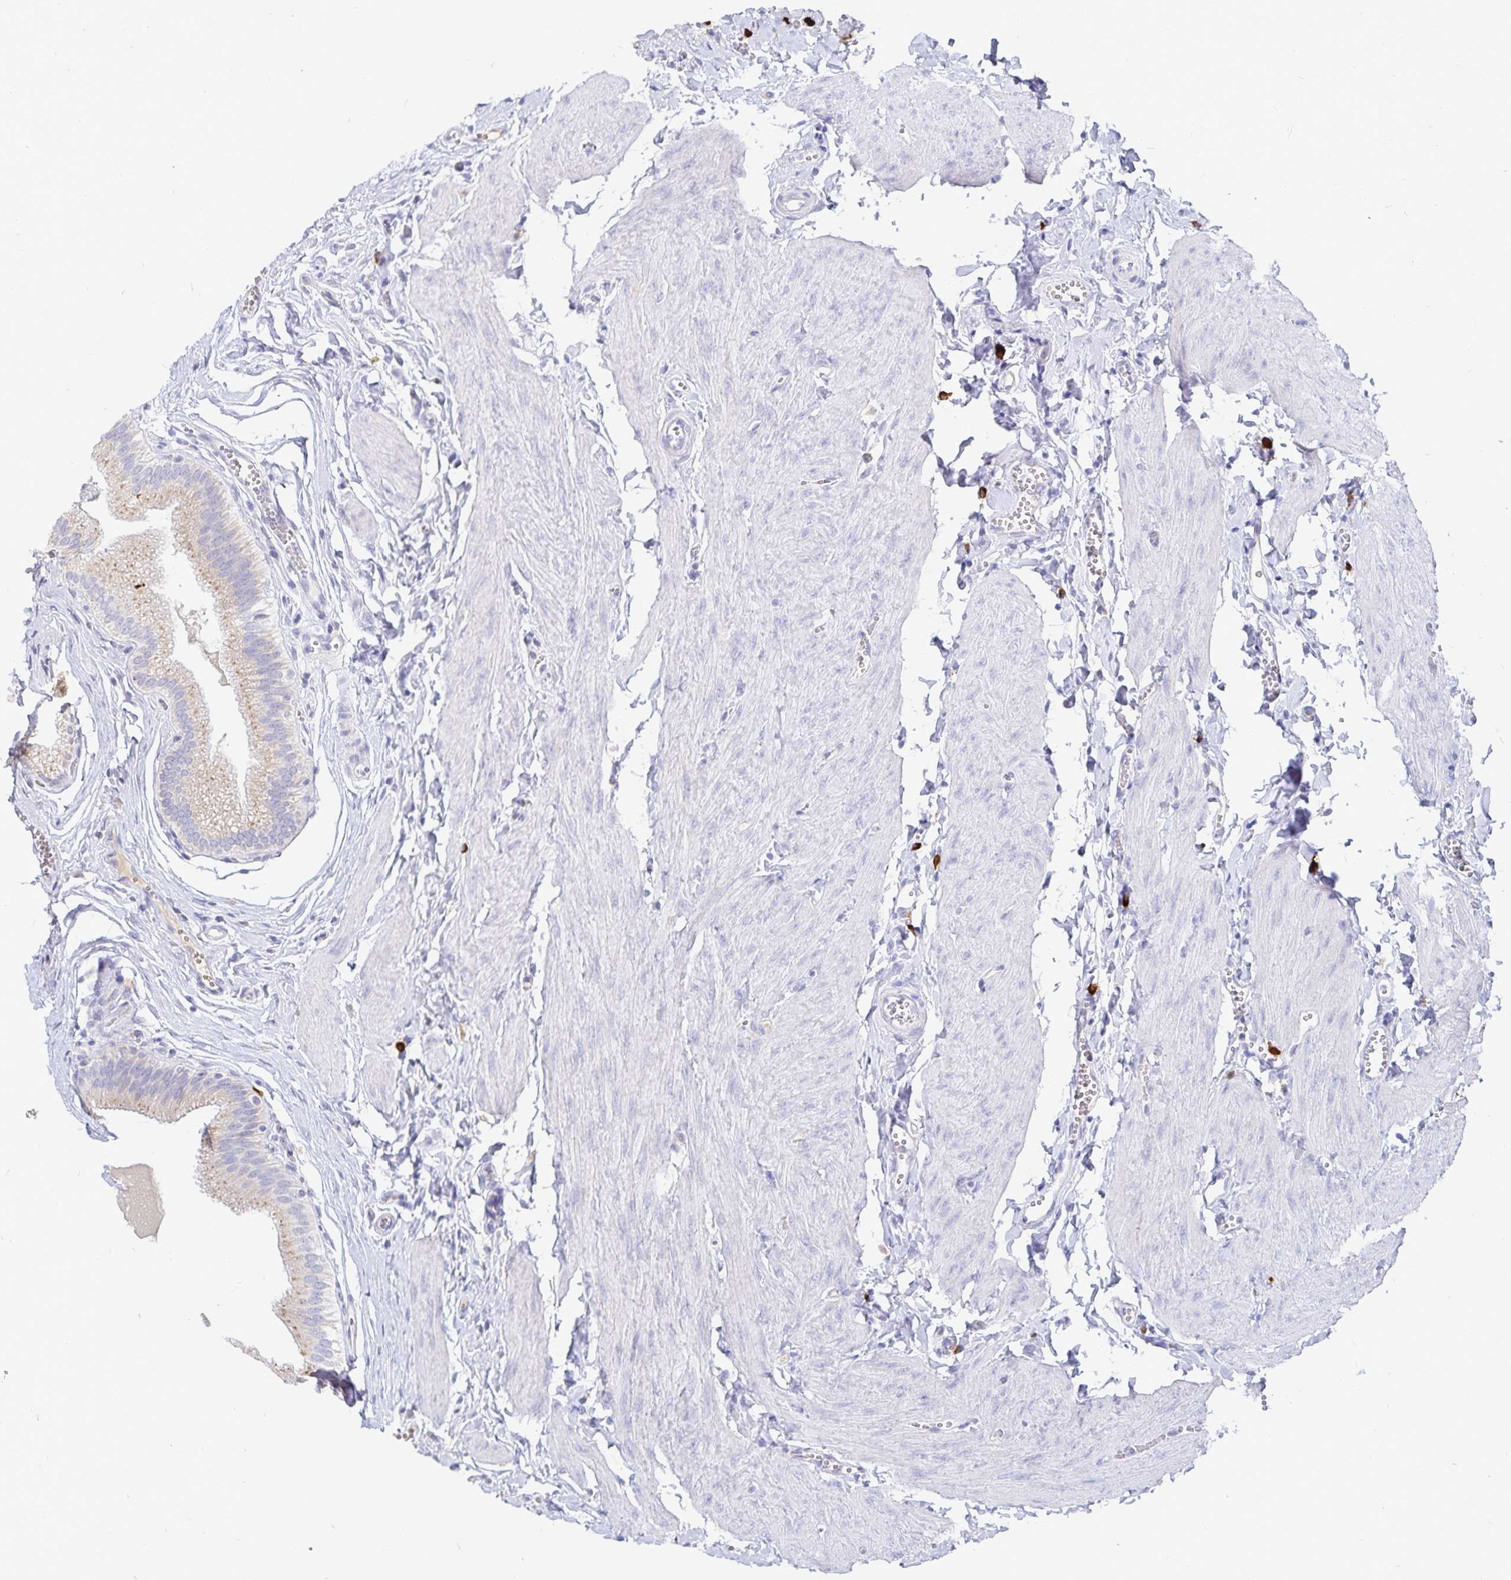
{"staining": {"intensity": "moderate", "quantity": "25%-75%", "location": "cytoplasmic/membranous"}, "tissue": "gallbladder", "cell_type": "Glandular cells", "image_type": "normal", "snomed": [{"axis": "morphology", "description": "Normal tissue, NOS"}, {"axis": "topography", "description": "Gallbladder"}, {"axis": "topography", "description": "Peripheral nerve tissue"}], "caption": "This photomicrograph exhibits immunohistochemistry staining of benign gallbladder, with medium moderate cytoplasmic/membranous expression in approximately 25%-75% of glandular cells.", "gene": "PKHD1", "patient": {"sex": "male", "age": 17}}